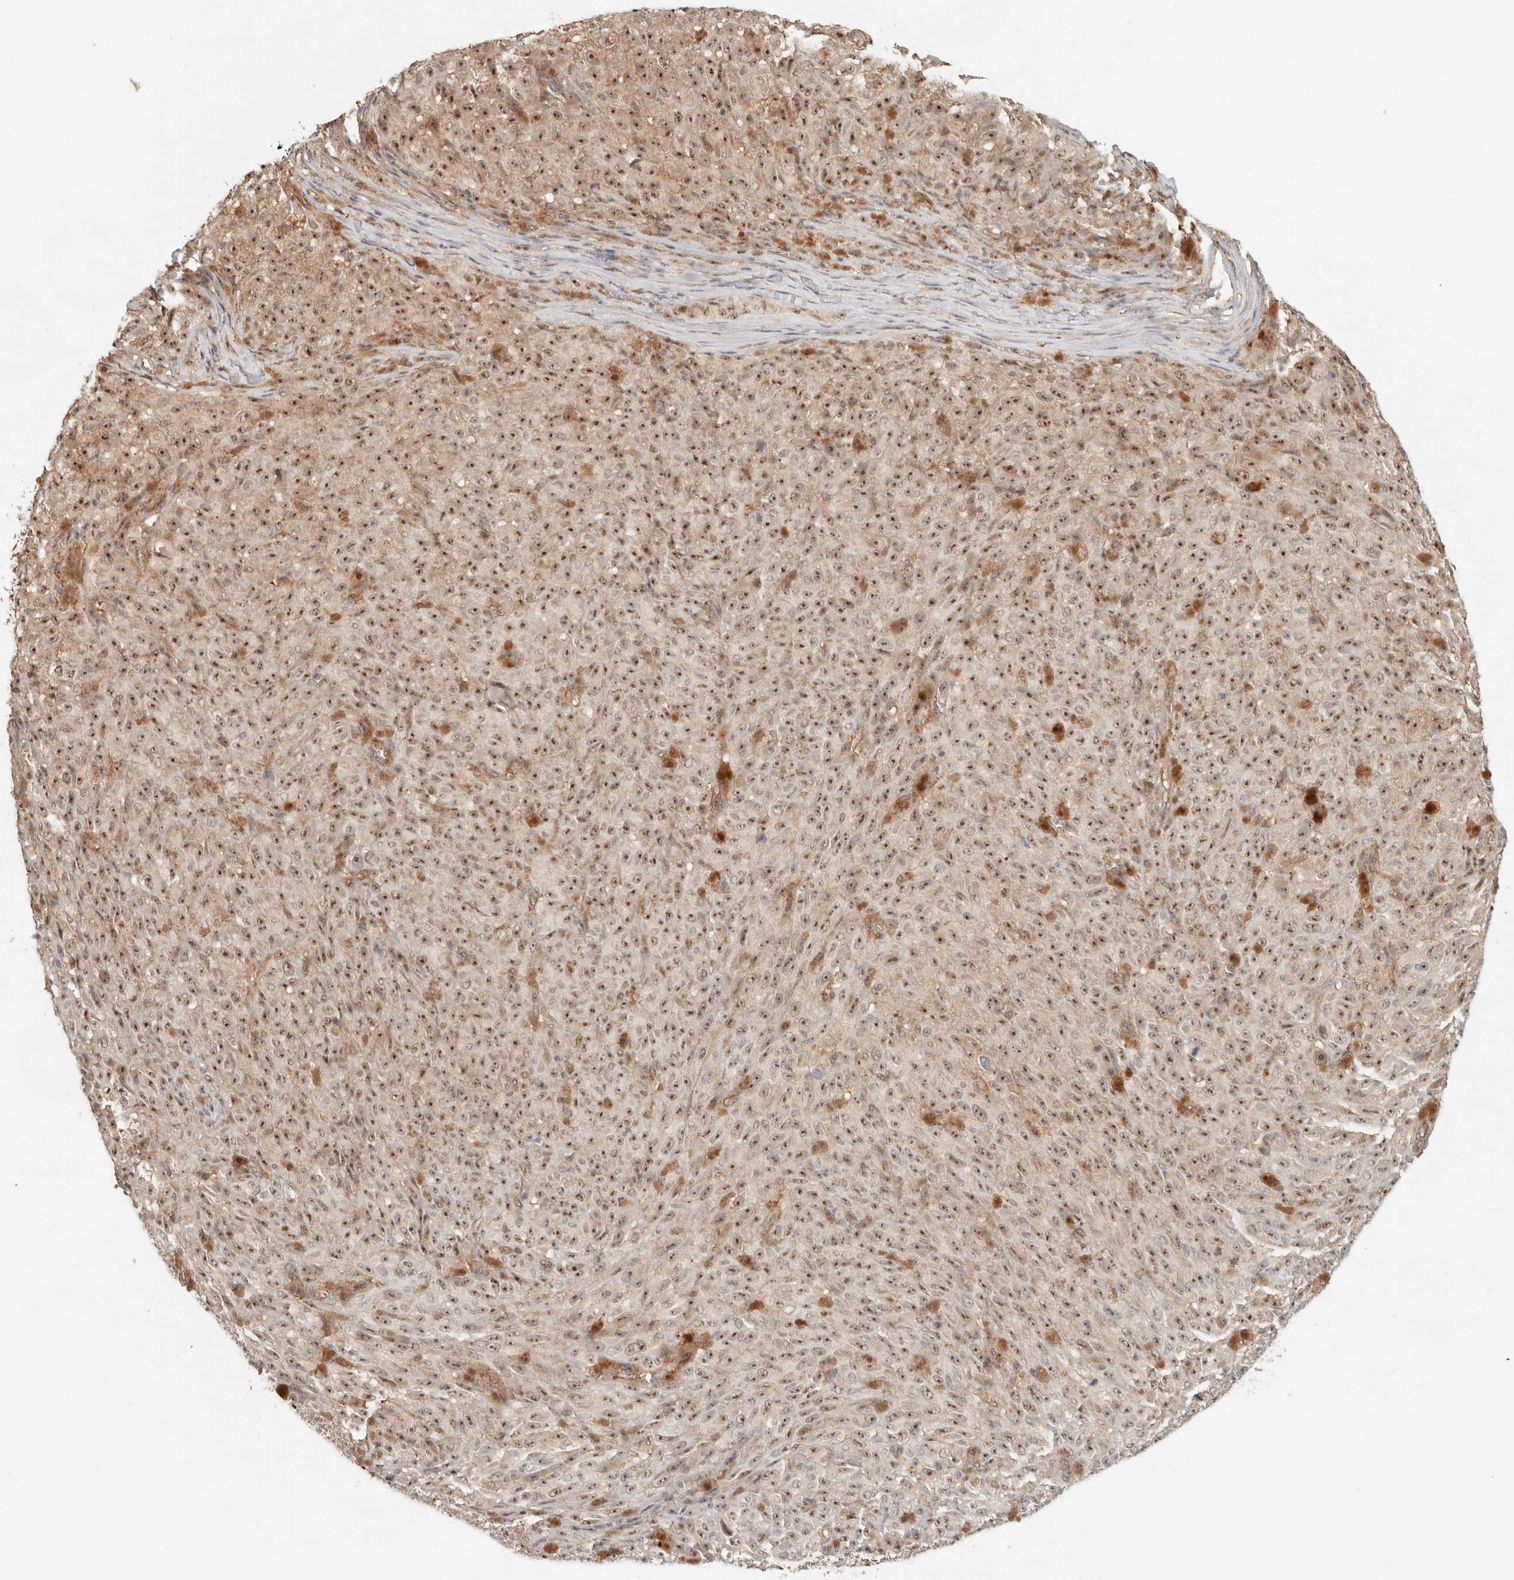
{"staining": {"intensity": "strong", "quantity": ">75%", "location": "nuclear"}, "tissue": "melanoma", "cell_type": "Tumor cells", "image_type": "cancer", "snomed": [{"axis": "morphology", "description": "Malignant melanoma, NOS"}, {"axis": "topography", "description": "Skin"}], "caption": "This is an image of immunohistochemistry (IHC) staining of malignant melanoma, which shows strong expression in the nuclear of tumor cells.", "gene": "HEXD", "patient": {"sex": "female", "age": 82}}